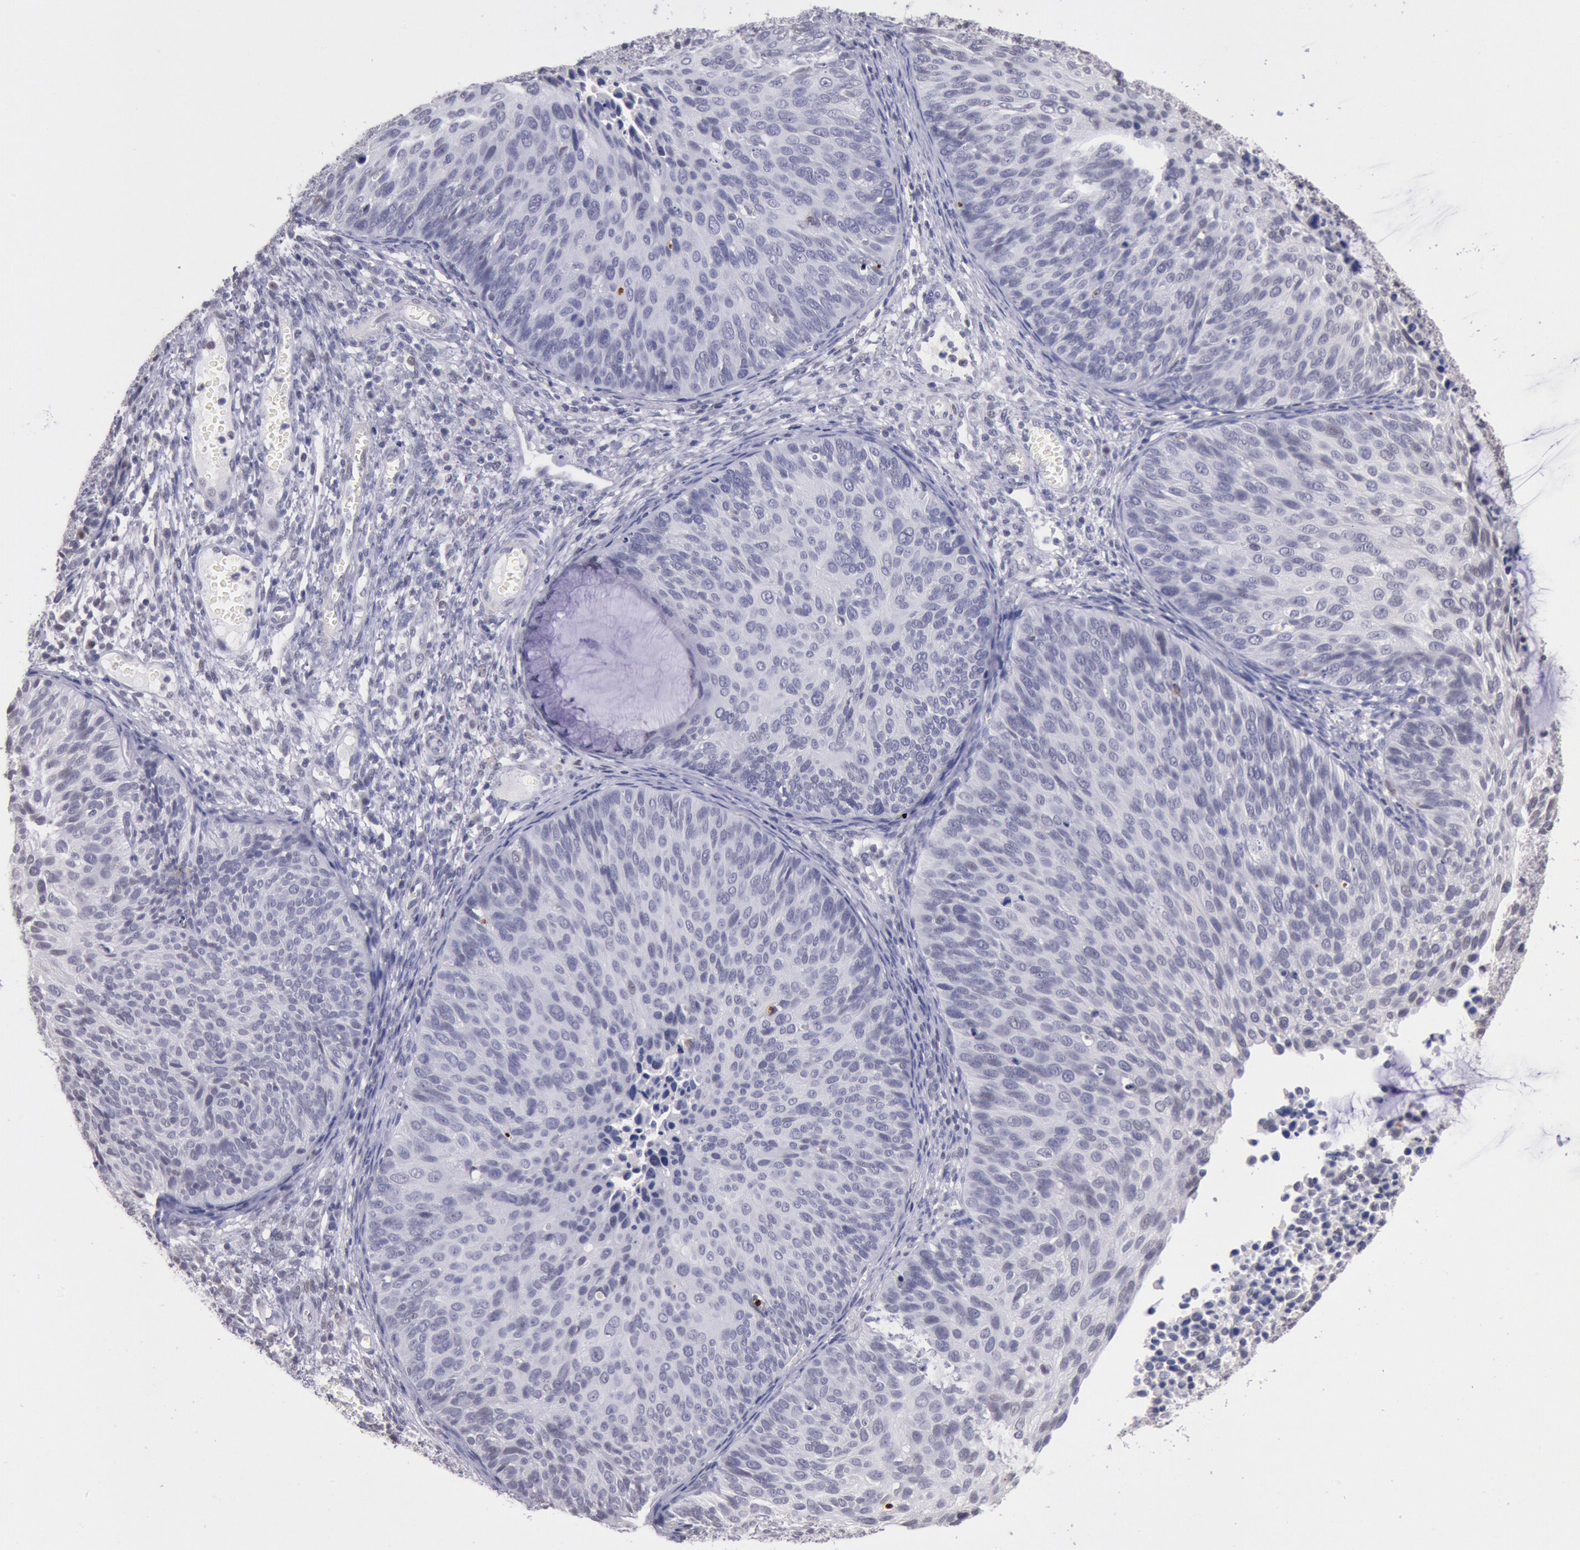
{"staining": {"intensity": "negative", "quantity": "none", "location": "none"}, "tissue": "cervical cancer", "cell_type": "Tumor cells", "image_type": "cancer", "snomed": [{"axis": "morphology", "description": "Squamous cell carcinoma, NOS"}, {"axis": "topography", "description": "Cervix"}], "caption": "Immunohistochemical staining of human cervical cancer (squamous cell carcinoma) exhibits no significant expression in tumor cells.", "gene": "MYH7", "patient": {"sex": "female", "age": 36}}